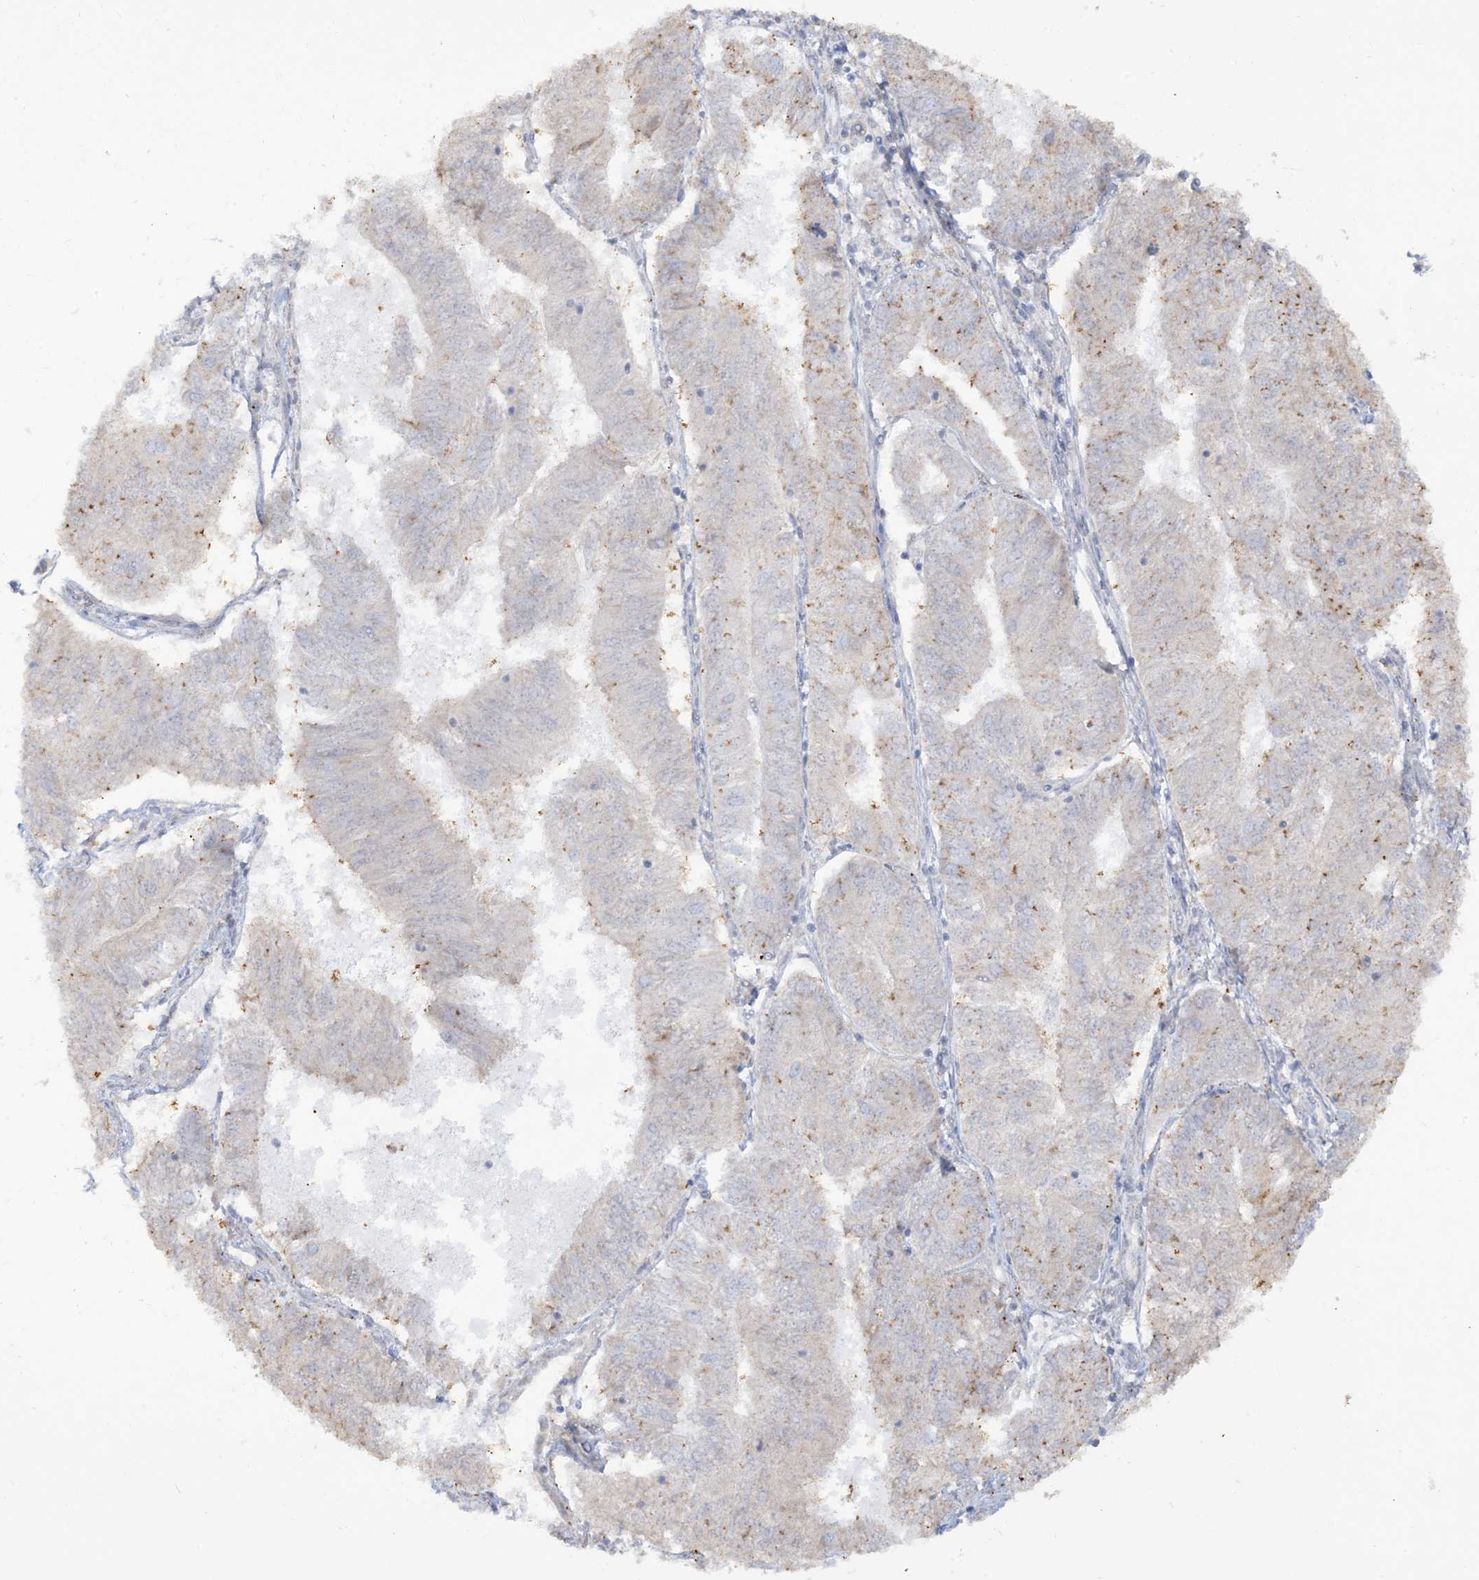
{"staining": {"intensity": "weak", "quantity": "<25%", "location": "cytoplasmic/membranous"}, "tissue": "endometrial cancer", "cell_type": "Tumor cells", "image_type": "cancer", "snomed": [{"axis": "morphology", "description": "Adenocarcinoma, NOS"}, {"axis": "topography", "description": "Endometrium"}], "caption": "Immunohistochemistry (IHC) image of neoplastic tissue: human endometrial adenocarcinoma stained with DAB shows no significant protein expression in tumor cells. (Stains: DAB immunohistochemistry (IHC) with hematoxylin counter stain, Microscopy: brightfield microscopy at high magnification).", "gene": "LOXL3", "patient": {"sex": "female", "age": 58}}